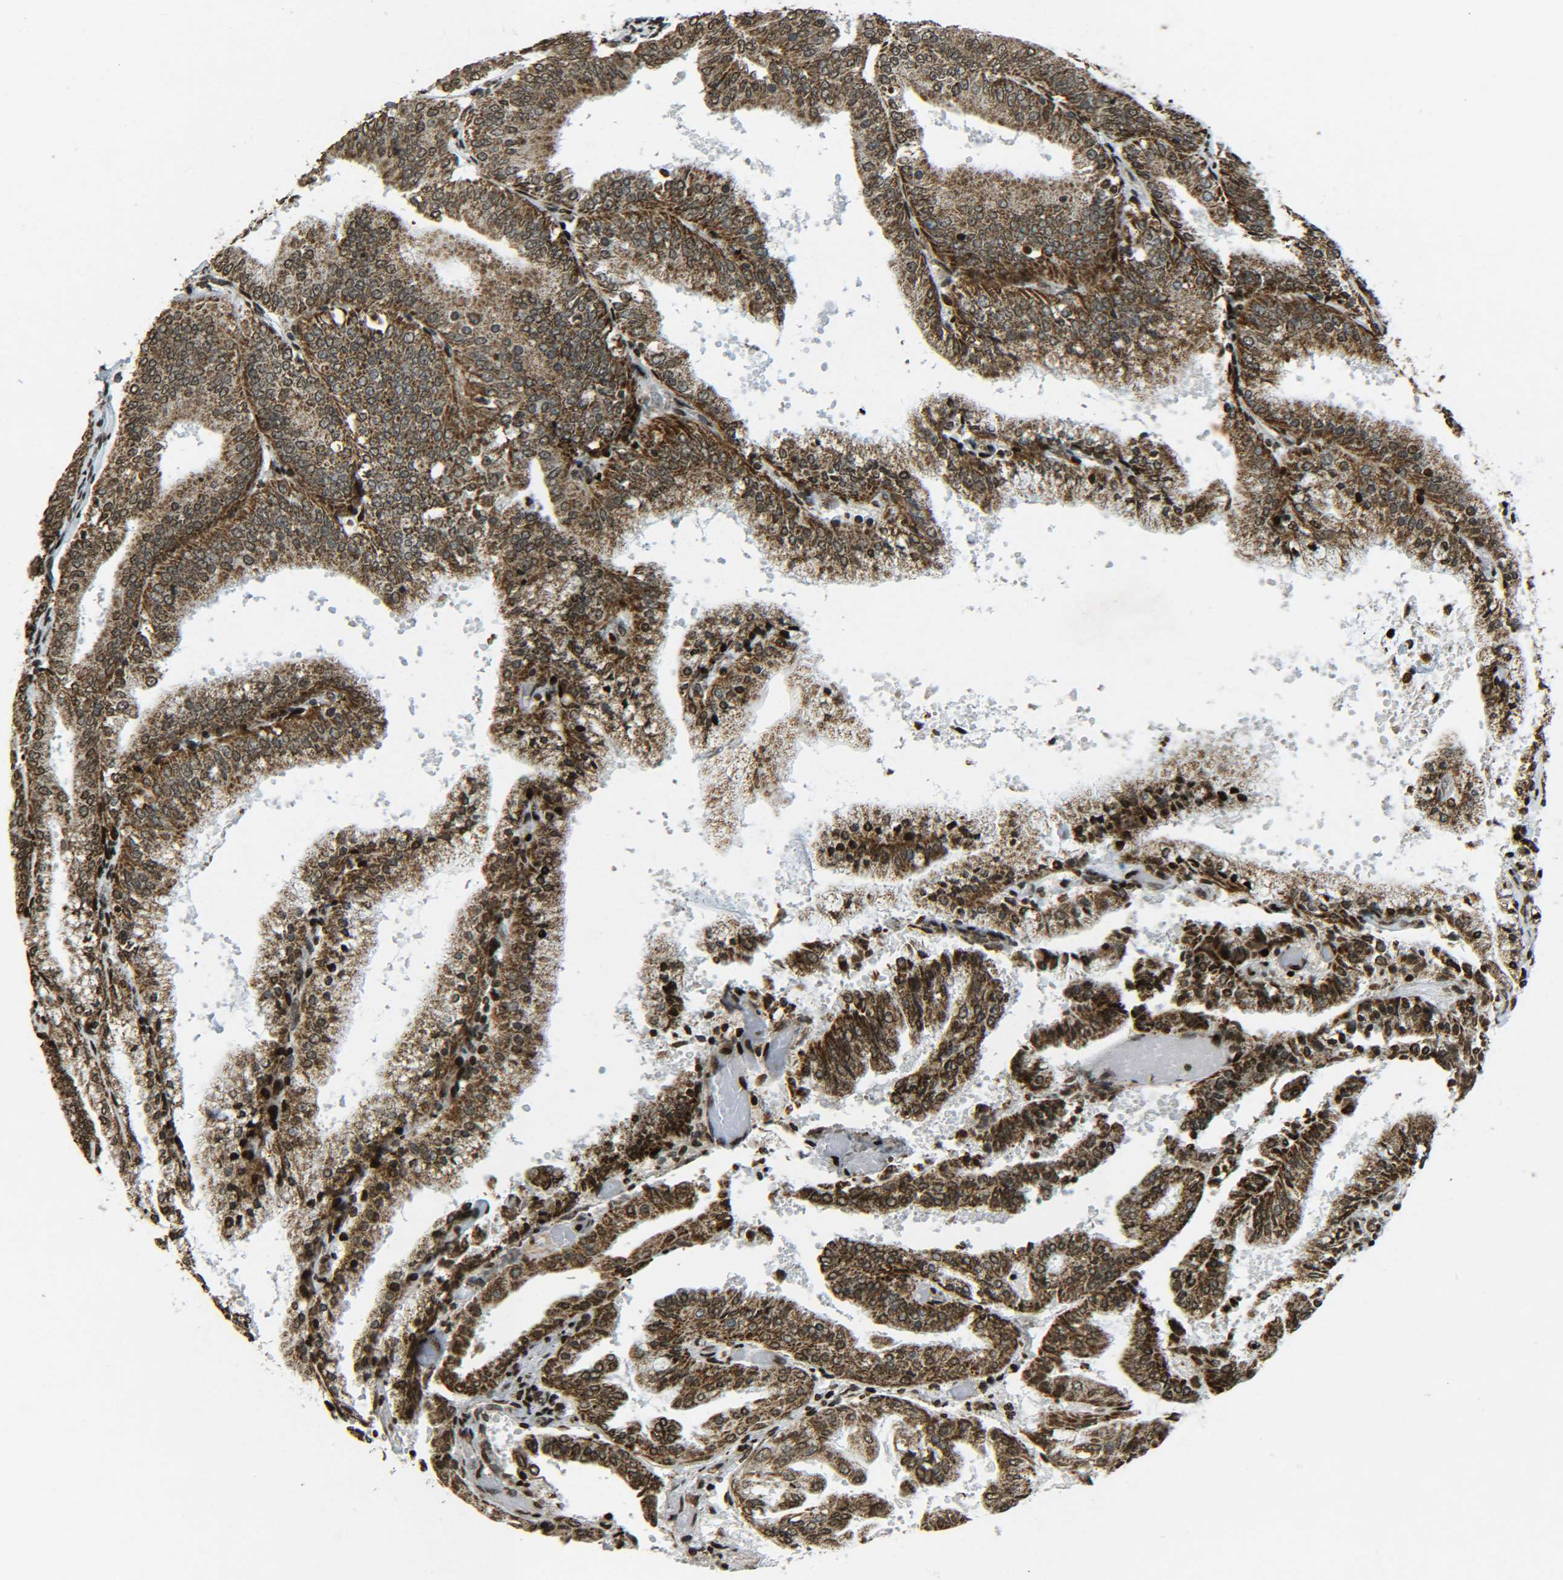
{"staining": {"intensity": "strong", "quantity": ">75%", "location": "cytoplasmic/membranous,nuclear"}, "tissue": "endometrial cancer", "cell_type": "Tumor cells", "image_type": "cancer", "snomed": [{"axis": "morphology", "description": "Adenocarcinoma, NOS"}, {"axis": "topography", "description": "Endometrium"}], "caption": "DAB (3,3'-diaminobenzidine) immunohistochemical staining of human endometrial cancer exhibits strong cytoplasmic/membranous and nuclear protein positivity in about >75% of tumor cells.", "gene": "NEUROG2", "patient": {"sex": "female", "age": 63}}